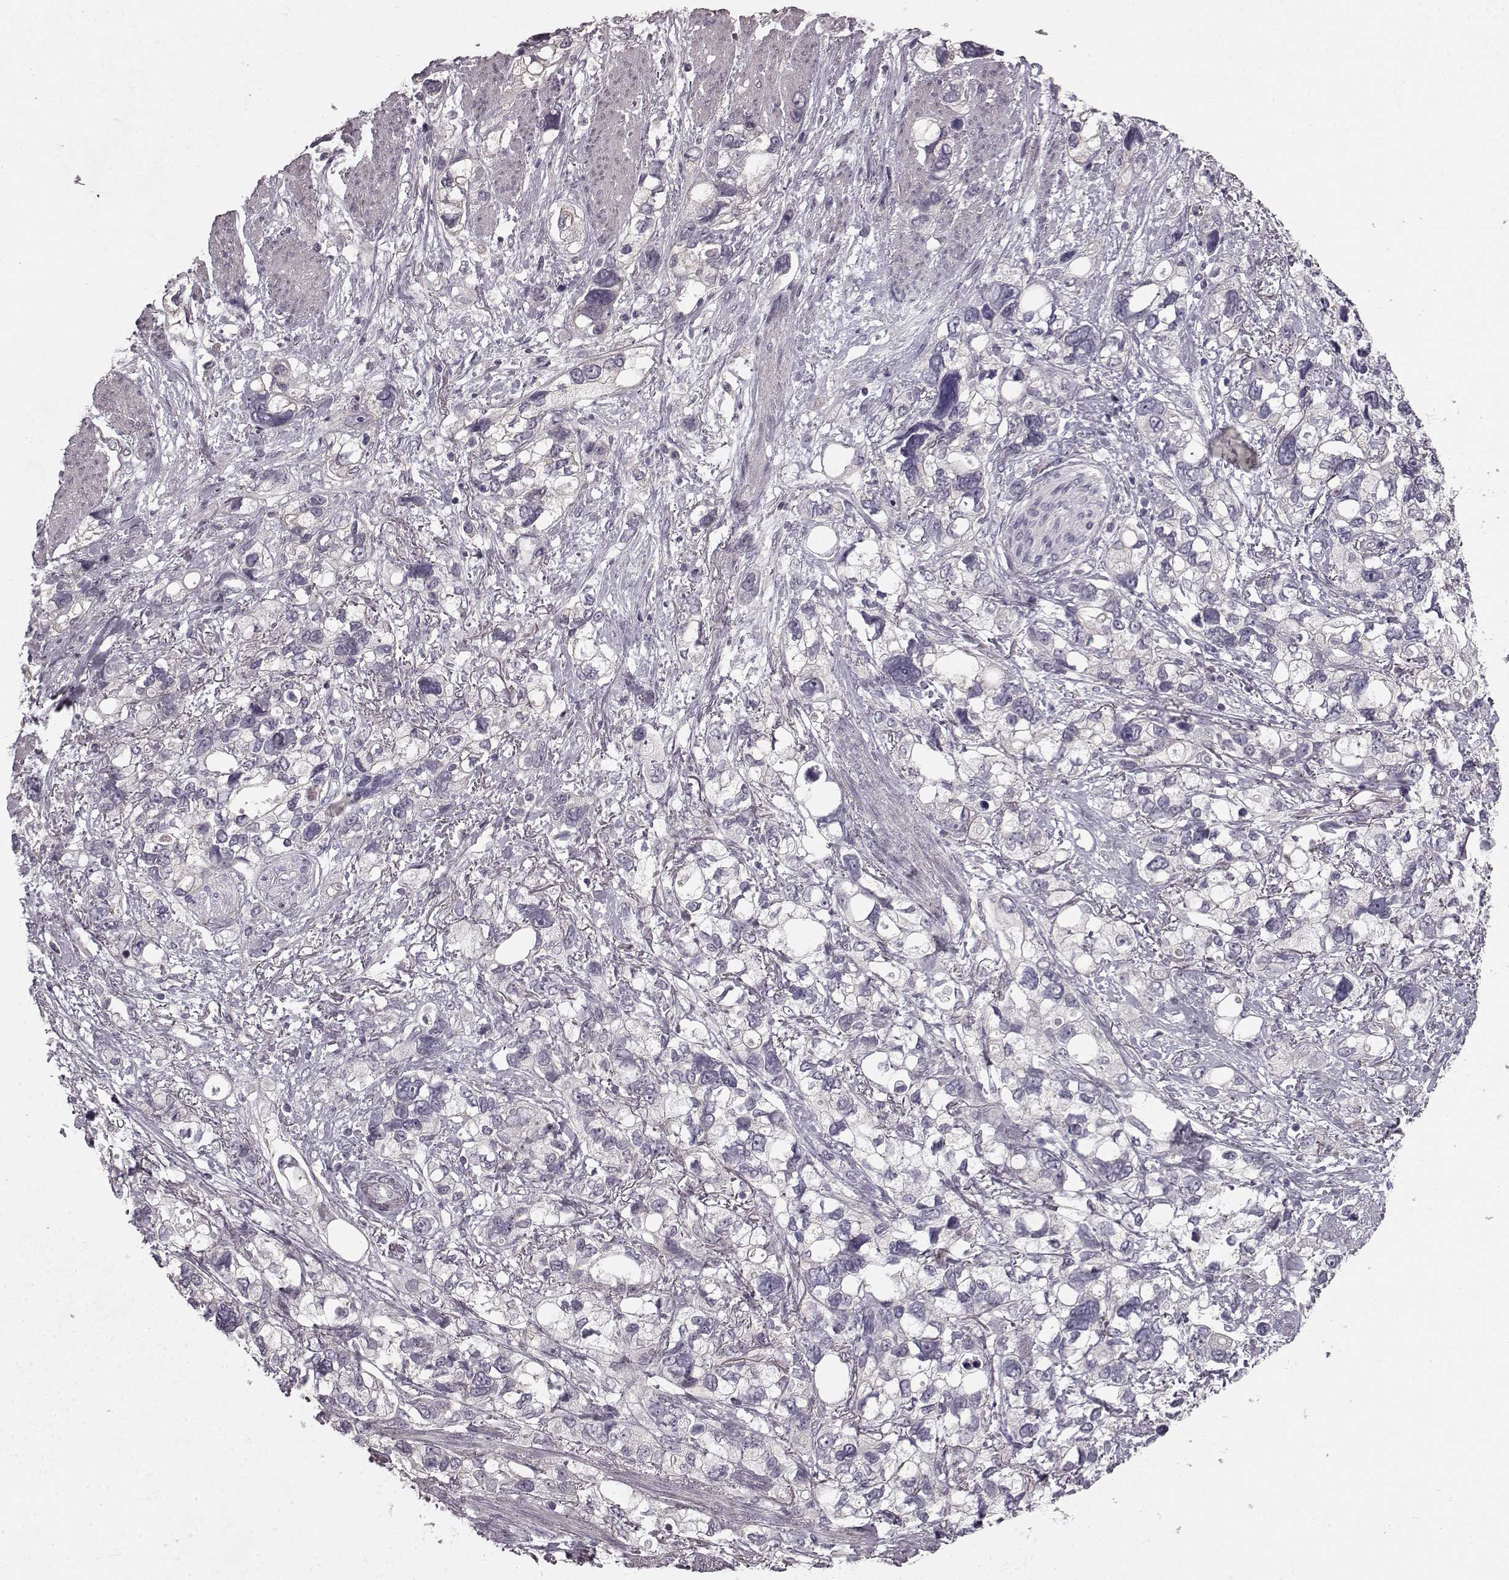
{"staining": {"intensity": "negative", "quantity": "none", "location": "none"}, "tissue": "stomach cancer", "cell_type": "Tumor cells", "image_type": "cancer", "snomed": [{"axis": "morphology", "description": "Adenocarcinoma, NOS"}, {"axis": "topography", "description": "Stomach, upper"}], "caption": "Human stomach cancer (adenocarcinoma) stained for a protein using immunohistochemistry (IHC) demonstrates no positivity in tumor cells.", "gene": "CHIT1", "patient": {"sex": "female", "age": 81}}